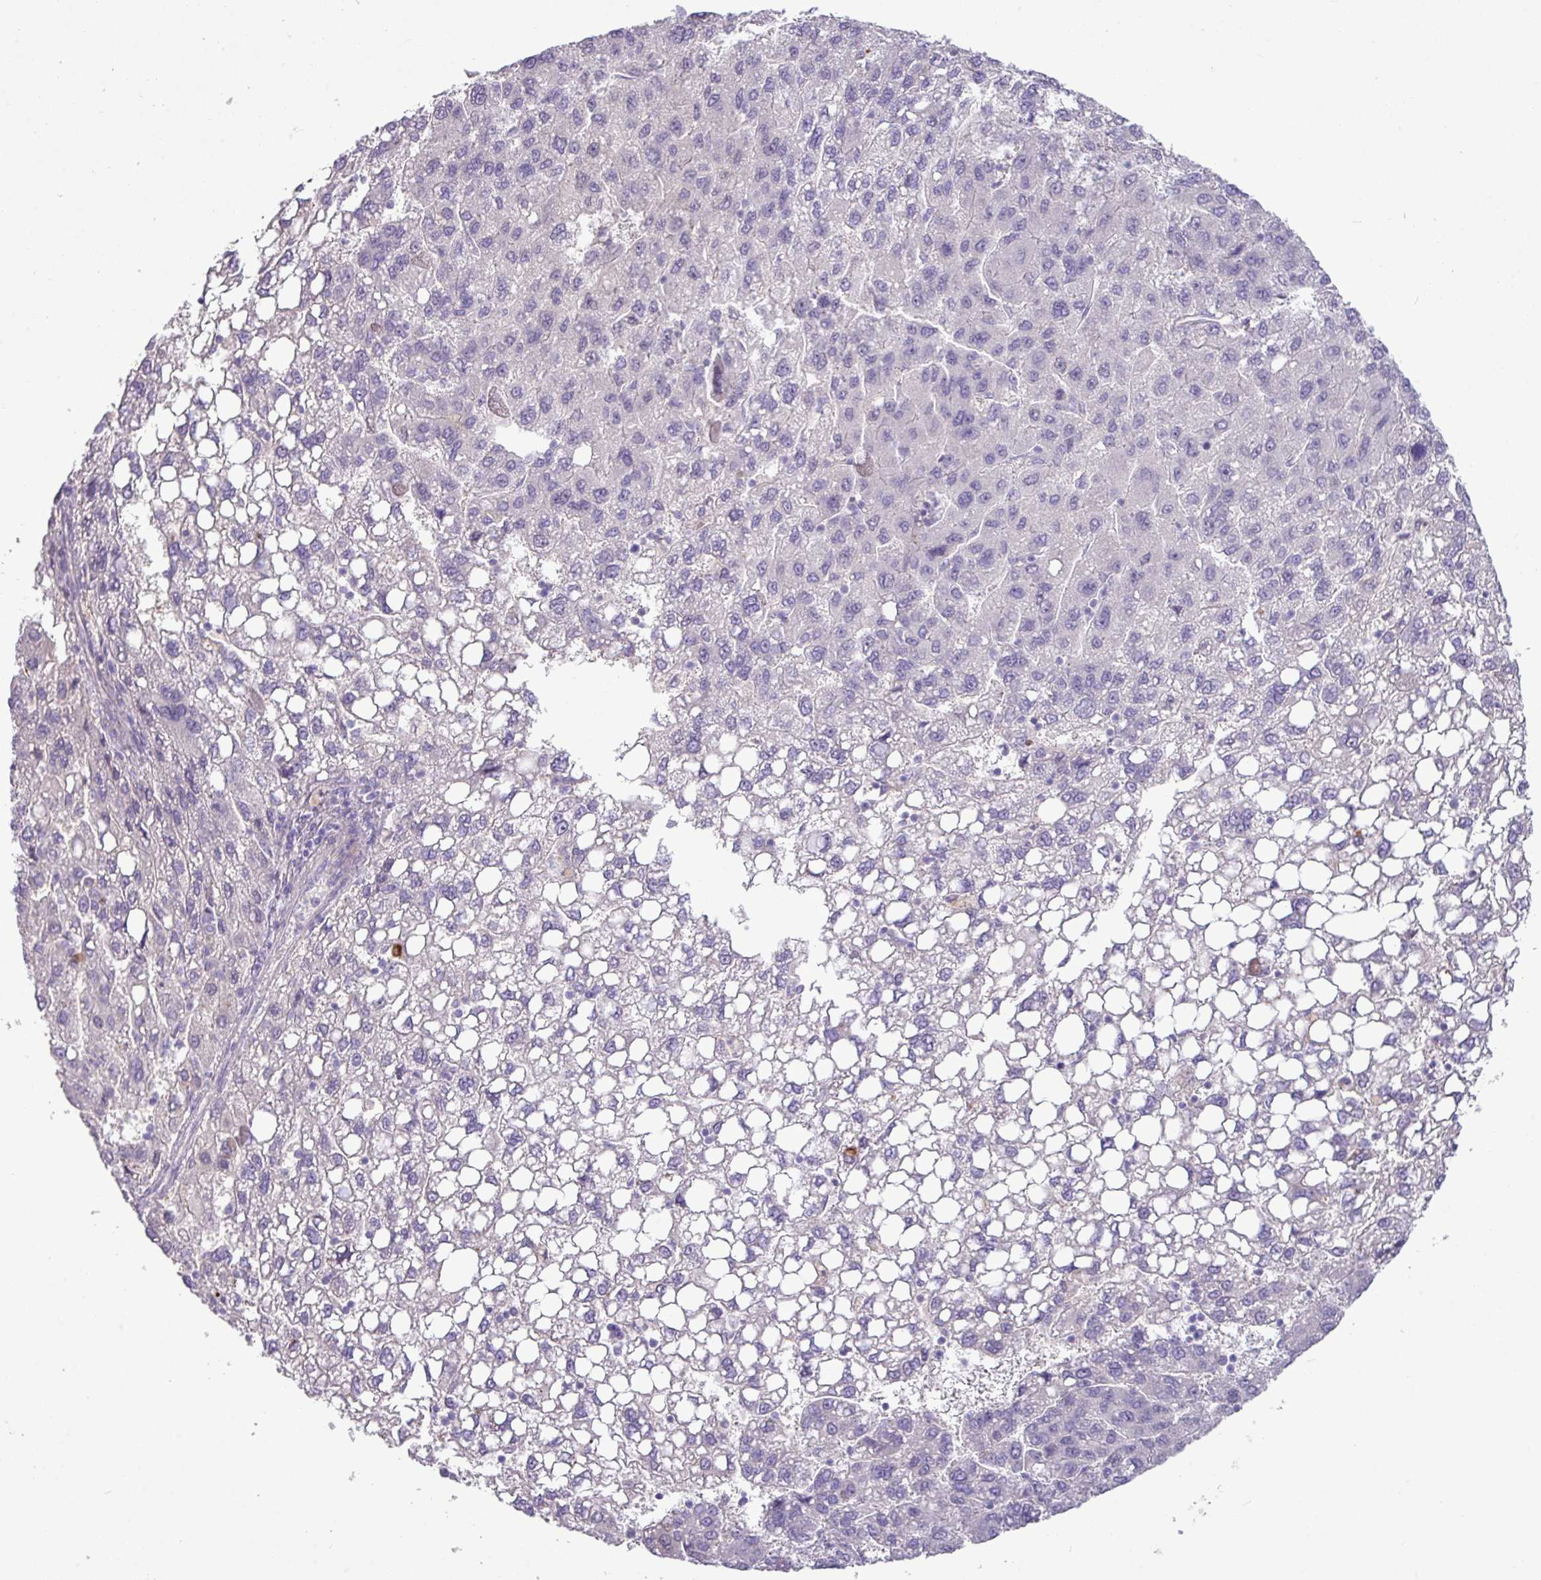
{"staining": {"intensity": "negative", "quantity": "none", "location": "none"}, "tissue": "liver cancer", "cell_type": "Tumor cells", "image_type": "cancer", "snomed": [{"axis": "morphology", "description": "Carcinoma, Hepatocellular, NOS"}, {"axis": "topography", "description": "Liver"}], "caption": "IHC micrograph of neoplastic tissue: human hepatocellular carcinoma (liver) stained with DAB (3,3'-diaminobenzidine) demonstrates no significant protein staining in tumor cells.", "gene": "KIRREL3", "patient": {"sex": "female", "age": 82}}